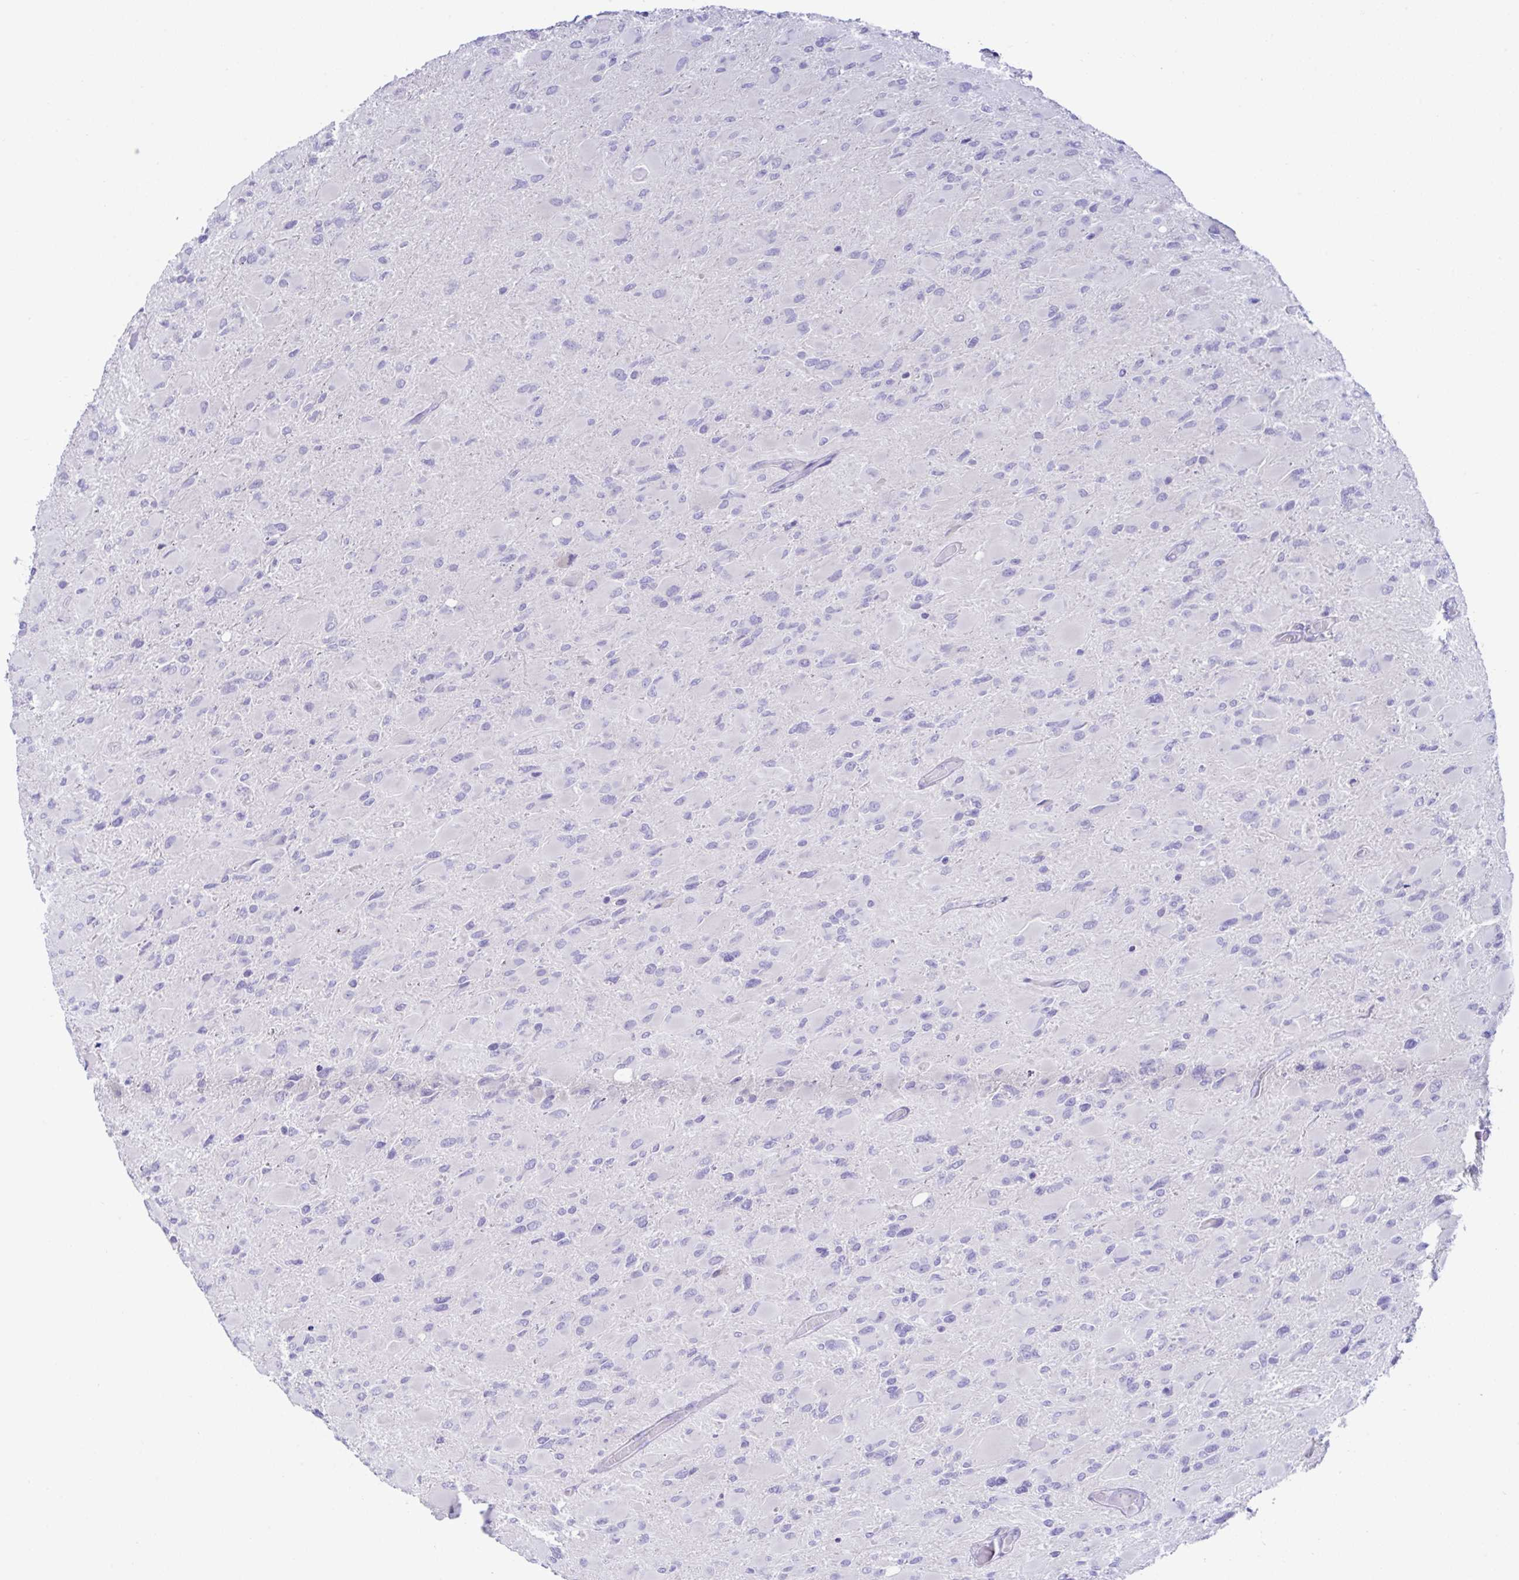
{"staining": {"intensity": "negative", "quantity": "none", "location": "none"}, "tissue": "glioma", "cell_type": "Tumor cells", "image_type": "cancer", "snomed": [{"axis": "morphology", "description": "Glioma, malignant, High grade"}, {"axis": "topography", "description": "Cerebral cortex"}], "caption": "Human malignant glioma (high-grade) stained for a protein using immunohistochemistry shows no staining in tumor cells.", "gene": "MED11", "patient": {"sex": "female", "age": 36}}